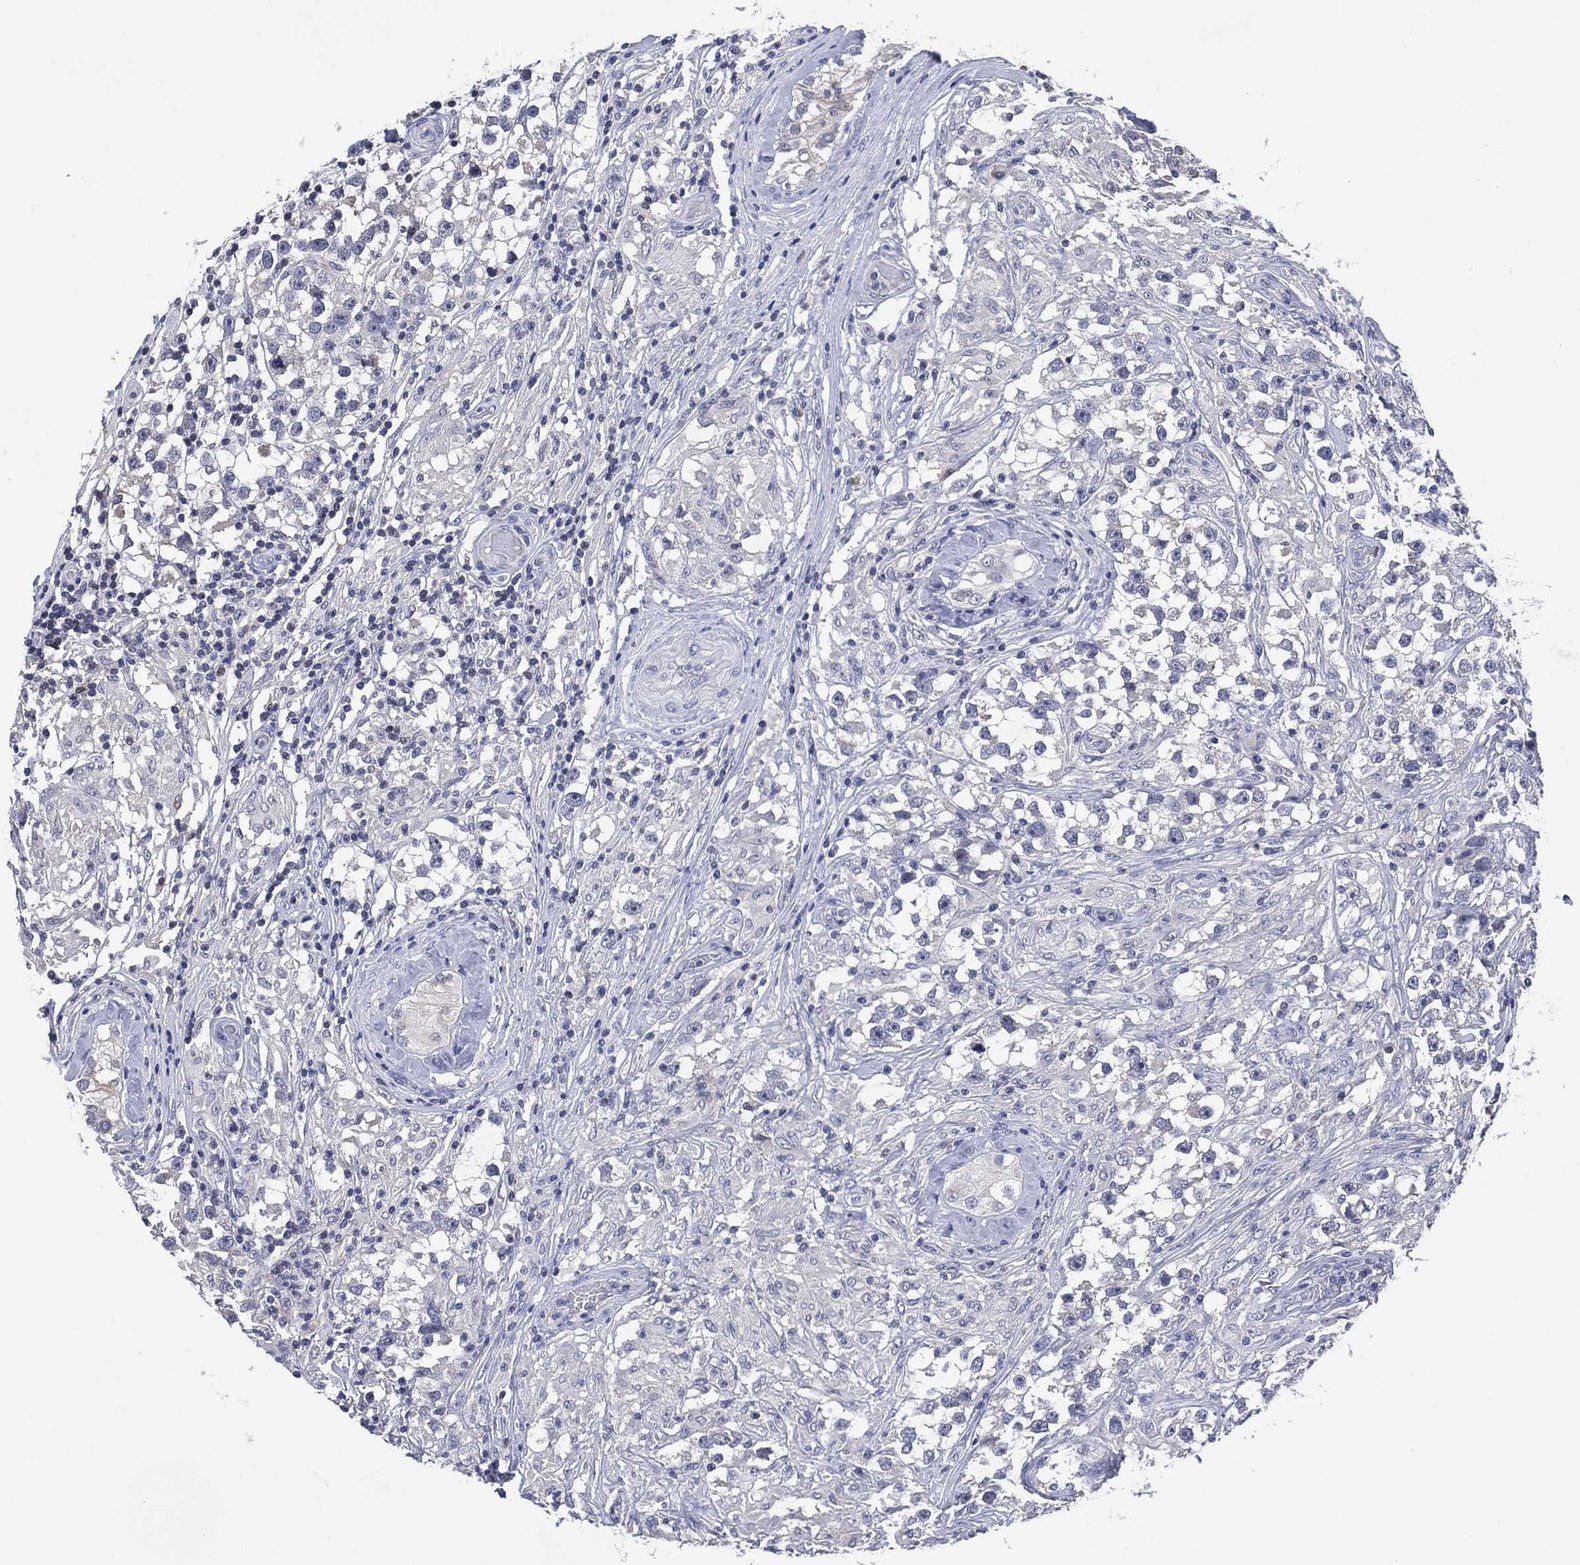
{"staining": {"intensity": "negative", "quantity": "none", "location": "none"}, "tissue": "testis cancer", "cell_type": "Tumor cells", "image_type": "cancer", "snomed": [{"axis": "morphology", "description": "Seminoma, NOS"}, {"axis": "topography", "description": "Testis"}], "caption": "The immunohistochemistry histopathology image has no significant staining in tumor cells of testis cancer tissue. (Stains: DAB (3,3'-diaminobenzidine) IHC with hematoxylin counter stain, Microscopy: brightfield microscopy at high magnification).", "gene": "USP26", "patient": {"sex": "male", "age": 46}}